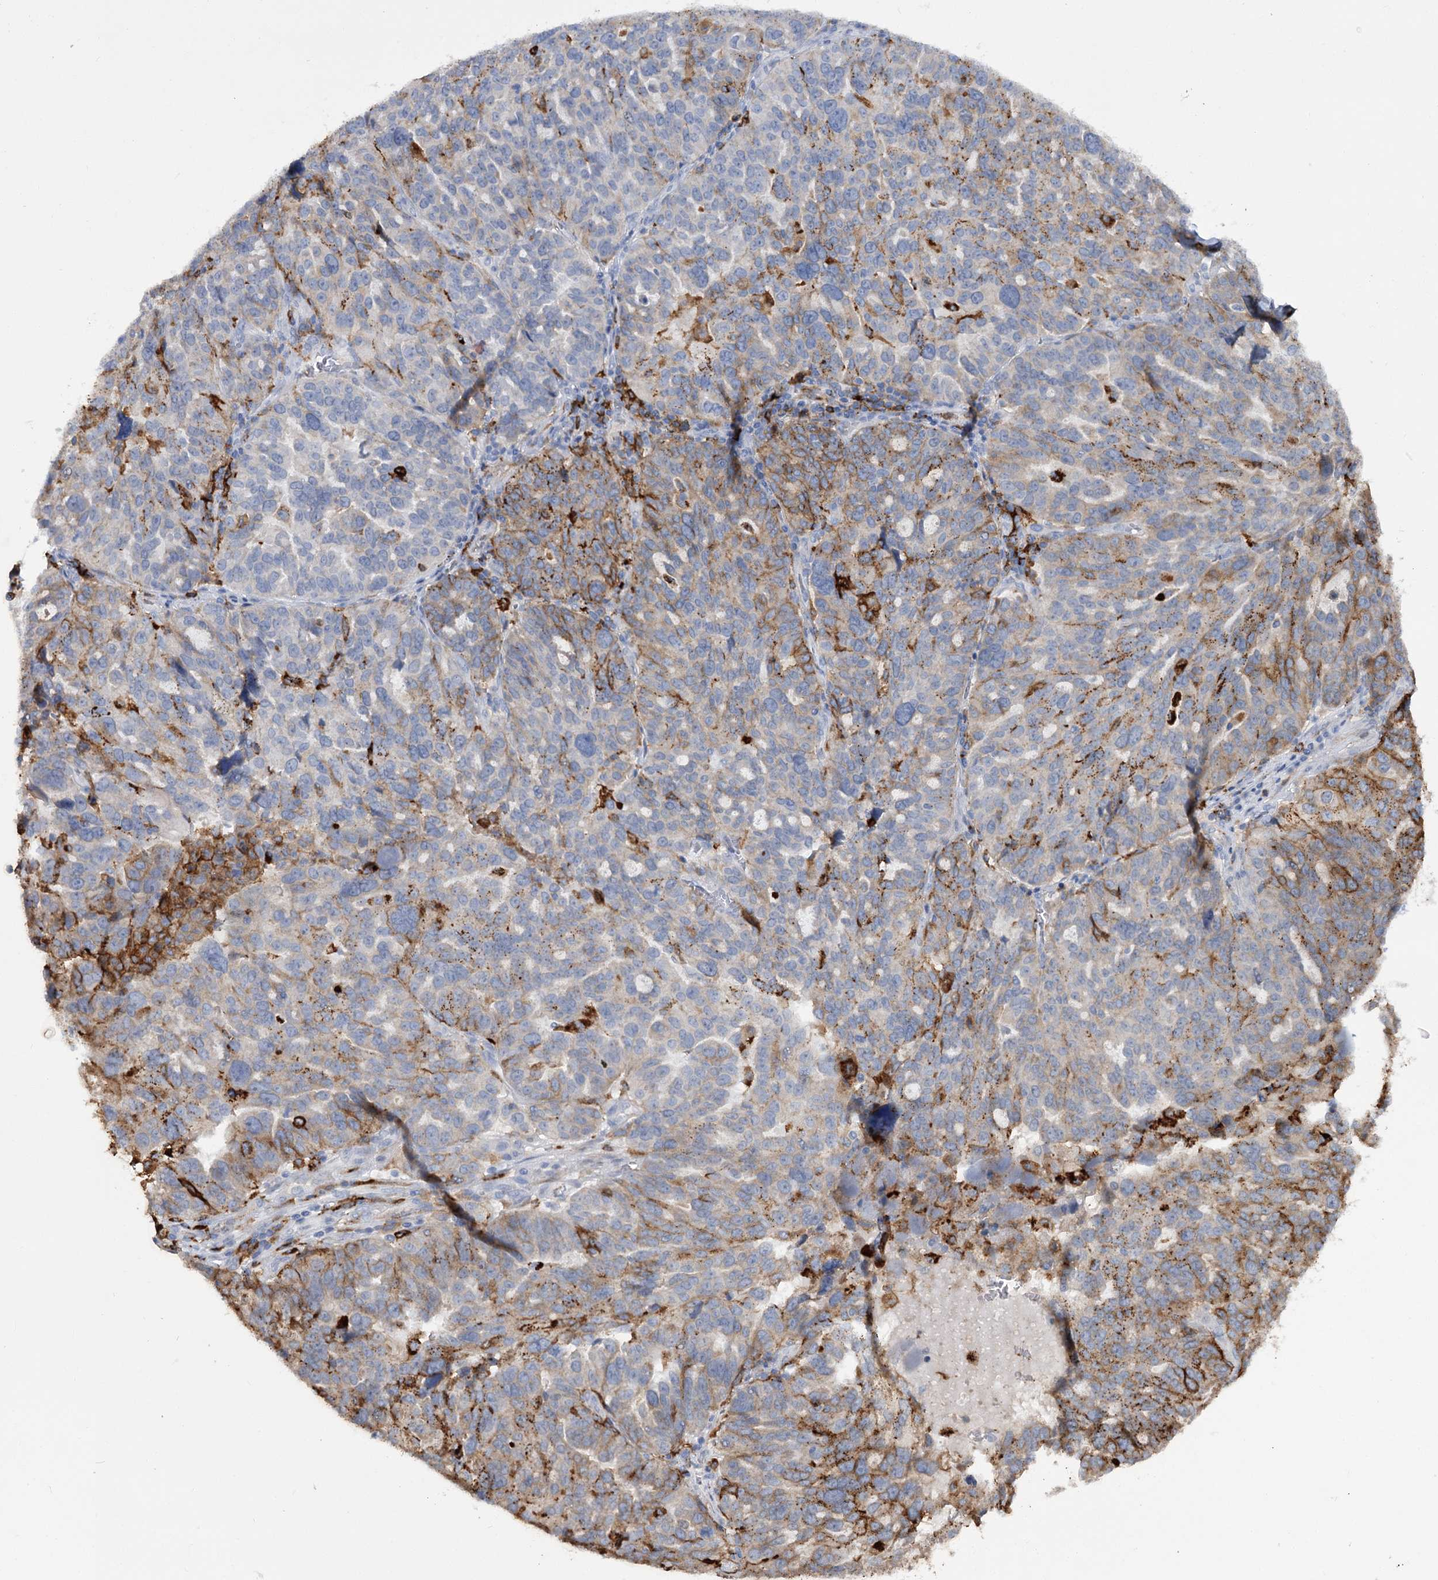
{"staining": {"intensity": "moderate", "quantity": "<25%", "location": "cytoplasmic/membranous"}, "tissue": "ovarian cancer", "cell_type": "Tumor cells", "image_type": "cancer", "snomed": [{"axis": "morphology", "description": "Cystadenocarcinoma, serous, NOS"}, {"axis": "topography", "description": "Ovary"}], "caption": "Immunohistochemistry image of neoplastic tissue: ovarian serous cystadenocarcinoma stained using immunohistochemistry exhibits low levels of moderate protein expression localized specifically in the cytoplasmic/membranous of tumor cells, appearing as a cytoplasmic/membranous brown color.", "gene": "PIWIL4", "patient": {"sex": "female", "age": 59}}